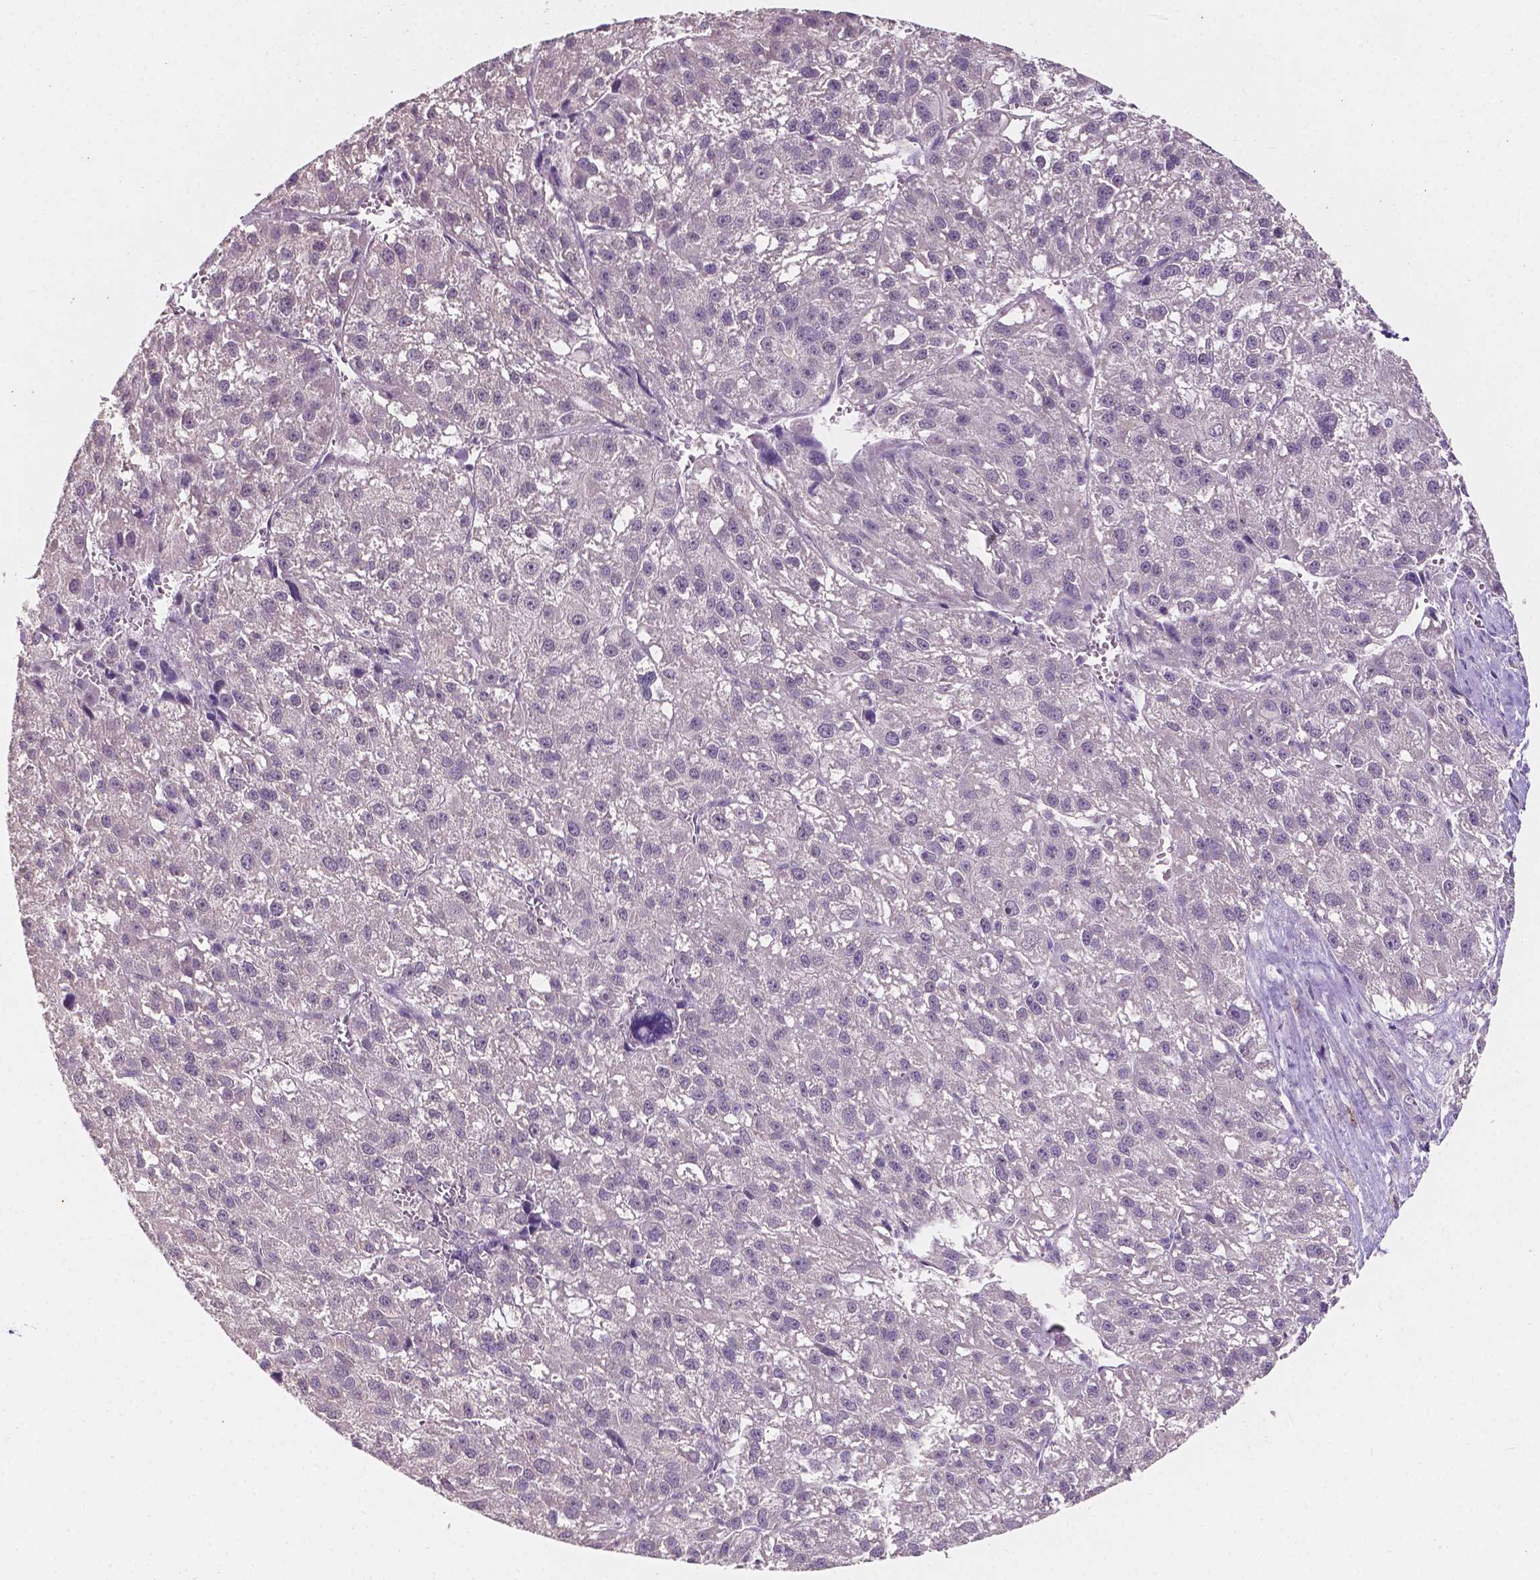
{"staining": {"intensity": "negative", "quantity": "none", "location": "none"}, "tissue": "liver cancer", "cell_type": "Tumor cells", "image_type": "cancer", "snomed": [{"axis": "morphology", "description": "Carcinoma, Hepatocellular, NOS"}, {"axis": "topography", "description": "Liver"}], "caption": "Immunohistochemical staining of human liver cancer (hepatocellular carcinoma) demonstrates no significant staining in tumor cells.", "gene": "TAL1", "patient": {"sex": "female", "age": 70}}